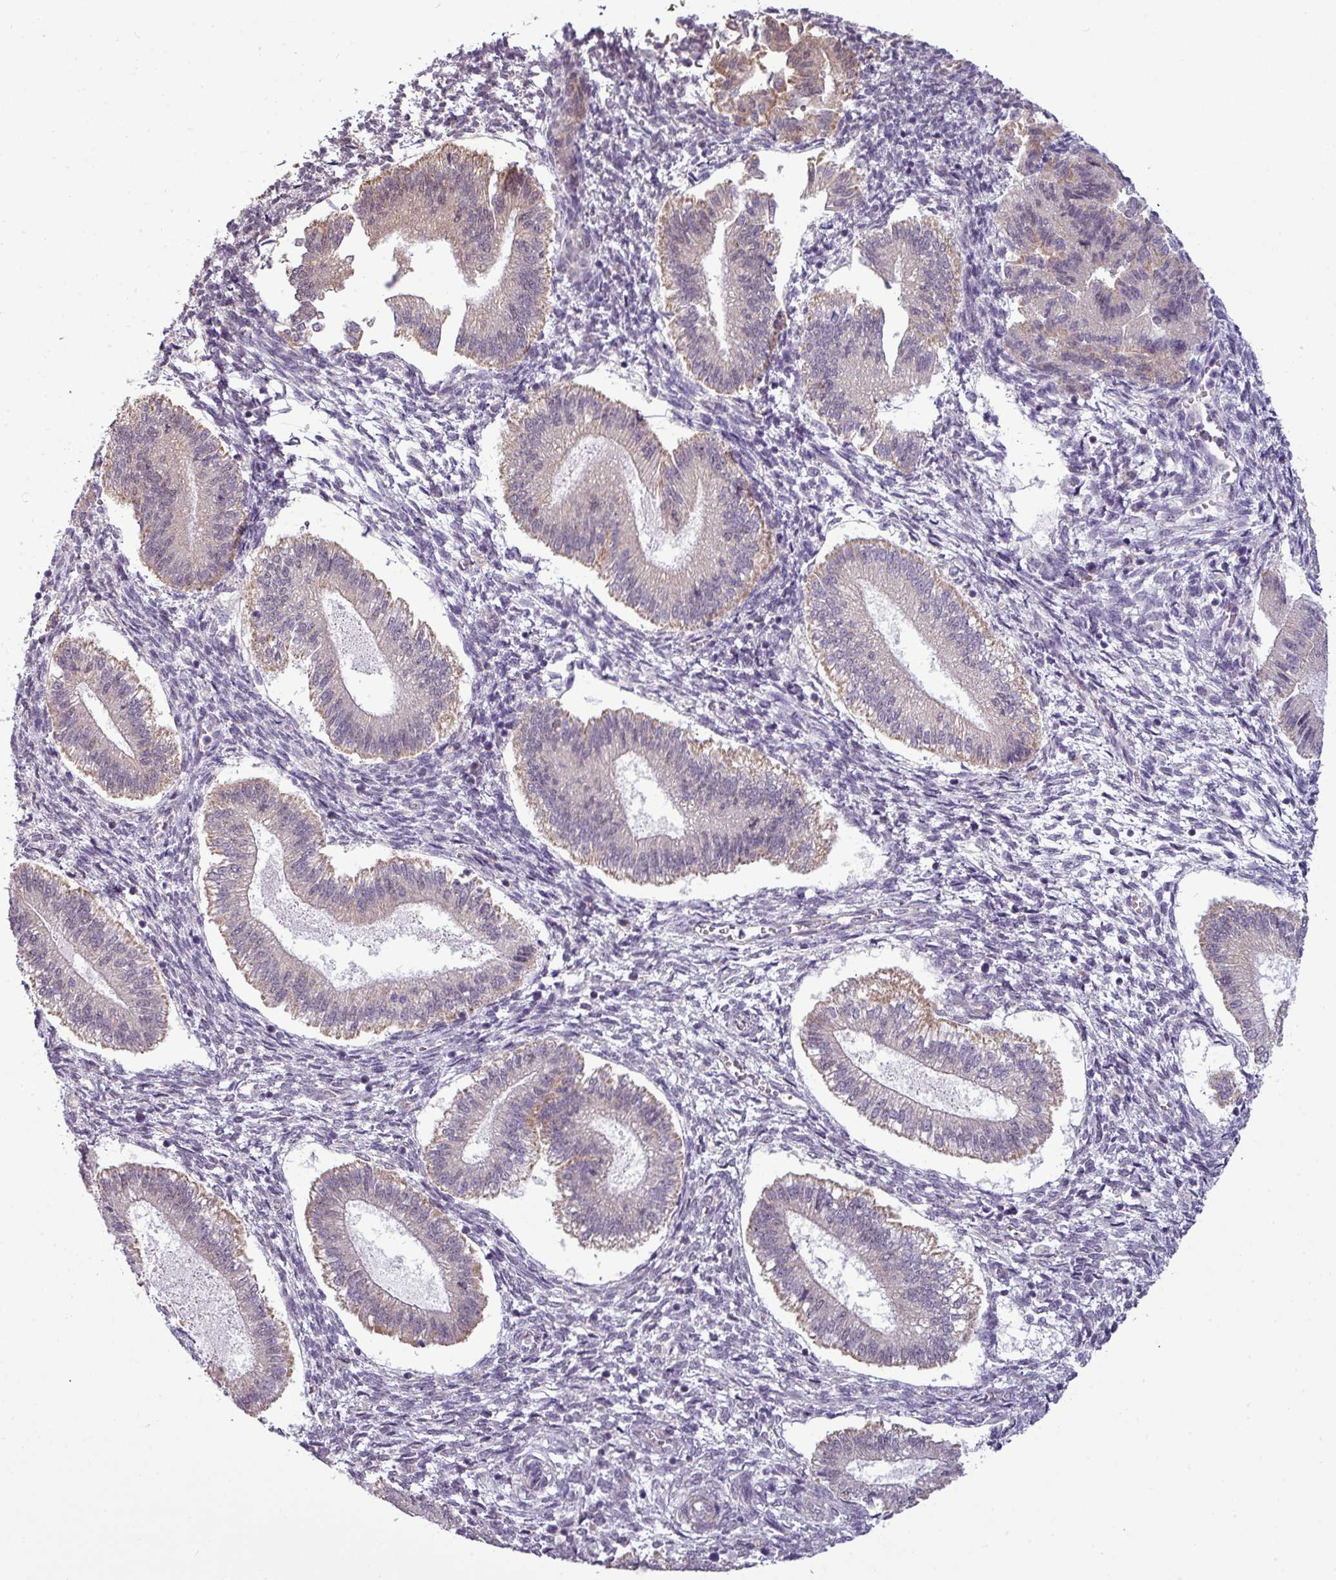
{"staining": {"intensity": "negative", "quantity": "none", "location": "none"}, "tissue": "endometrium", "cell_type": "Cells in endometrial stroma", "image_type": "normal", "snomed": [{"axis": "morphology", "description": "Normal tissue, NOS"}, {"axis": "topography", "description": "Endometrium"}], "caption": "IHC histopathology image of benign endometrium: endometrium stained with DAB exhibits no significant protein staining in cells in endometrial stroma. The staining was performed using DAB to visualize the protein expression in brown, while the nuclei were stained in blue with hematoxylin (Magnification: 20x).", "gene": "ZNF217", "patient": {"sex": "female", "age": 25}}